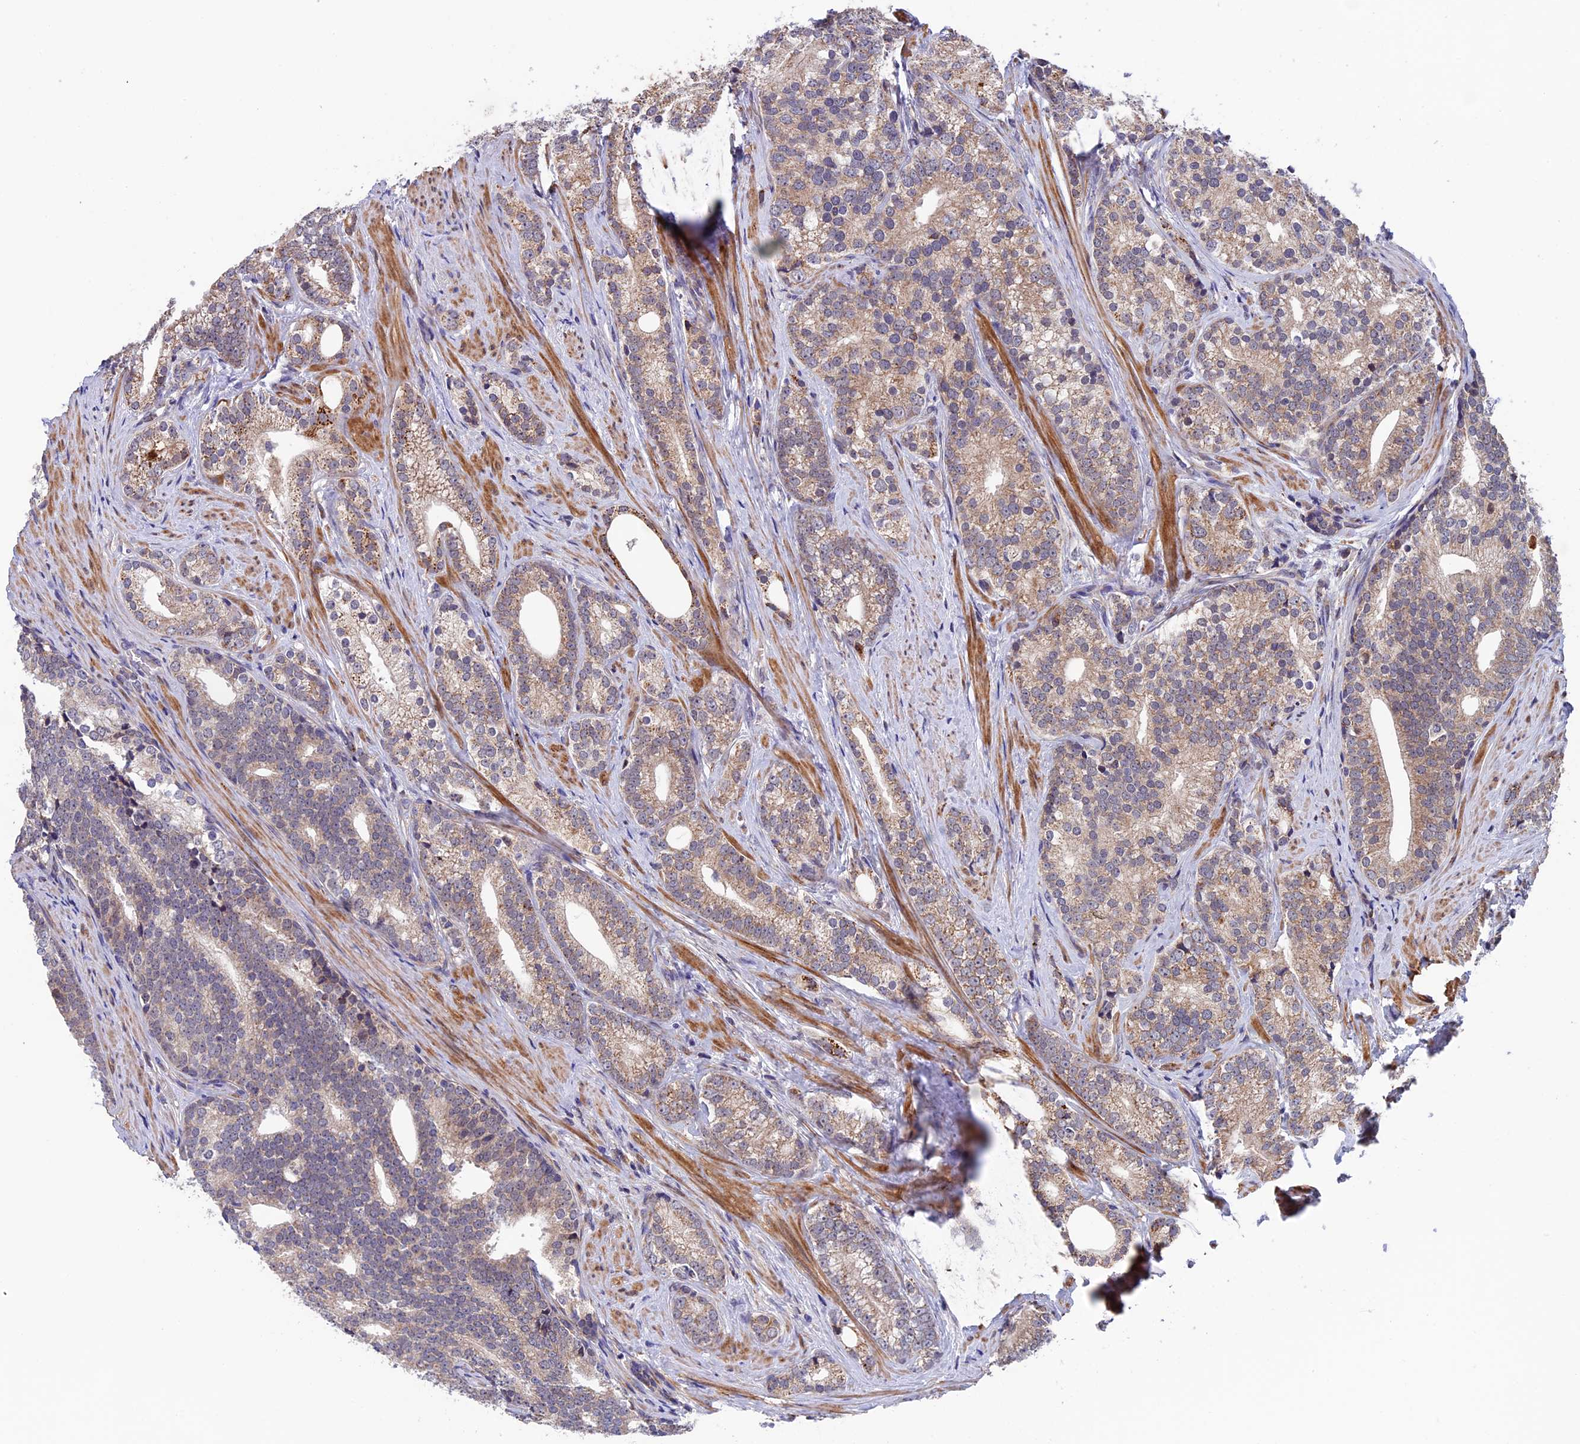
{"staining": {"intensity": "weak", "quantity": ">75%", "location": "cytoplasmic/membranous"}, "tissue": "prostate cancer", "cell_type": "Tumor cells", "image_type": "cancer", "snomed": [{"axis": "morphology", "description": "Adenocarcinoma, Low grade"}, {"axis": "topography", "description": "Prostate"}], "caption": "Immunohistochemical staining of prostate adenocarcinoma (low-grade) reveals weak cytoplasmic/membranous protein staining in about >75% of tumor cells. (DAB (3,3'-diaminobenzidine) IHC, brown staining for protein, blue staining for nuclei).", "gene": "RNF17", "patient": {"sex": "male", "age": 71}}